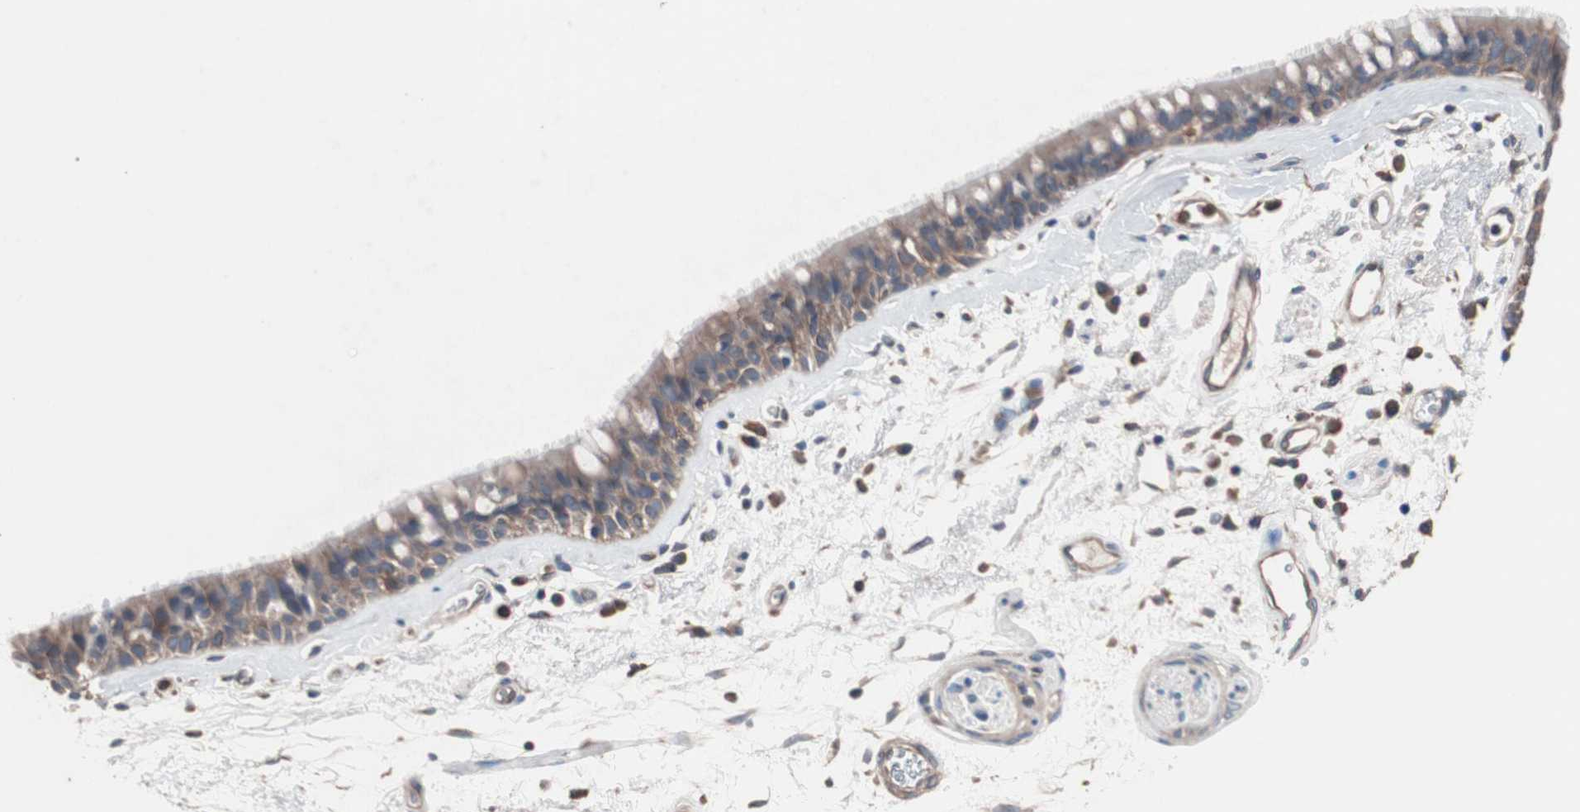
{"staining": {"intensity": "weak", "quantity": ">75%", "location": "cytoplasmic/membranous"}, "tissue": "bronchus", "cell_type": "Respiratory epithelial cells", "image_type": "normal", "snomed": [{"axis": "morphology", "description": "Normal tissue, NOS"}, {"axis": "morphology", "description": "Adenocarcinoma, NOS"}, {"axis": "topography", "description": "Bronchus"}, {"axis": "topography", "description": "Lung"}], "caption": "Brown immunohistochemical staining in benign human bronchus demonstrates weak cytoplasmic/membranous positivity in about >75% of respiratory epithelial cells.", "gene": "ATG7", "patient": {"sex": "female", "age": 54}}